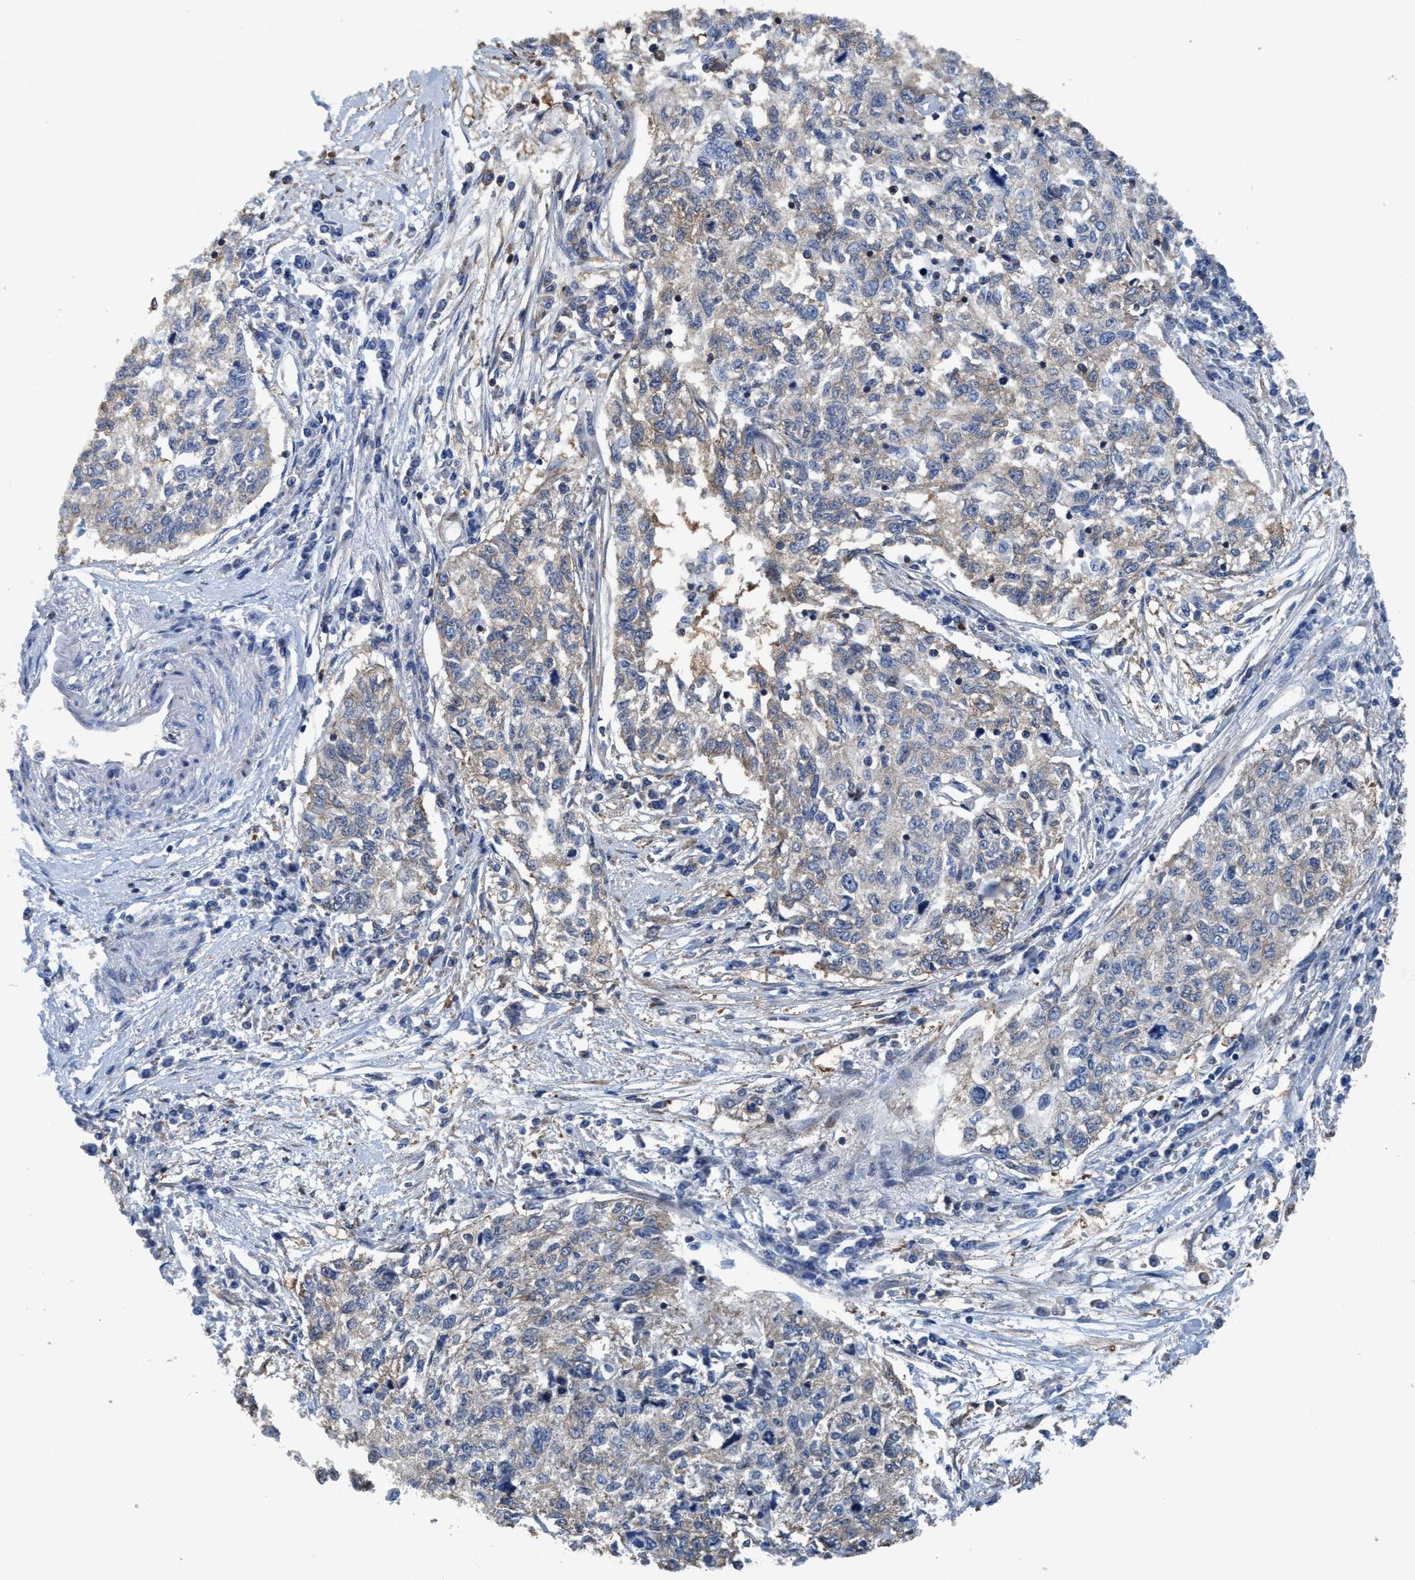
{"staining": {"intensity": "negative", "quantity": "none", "location": "none"}, "tissue": "cervical cancer", "cell_type": "Tumor cells", "image_type": "cancer", "snomed": [{"axis": "morphology", "description": "Squamous cell carcinoma, NOS"}, {"axis": "topography", "description": "Cervix"}], "caption": "Tumor cells are negative for brown protein staining in cervical cancer (squamous cell carcinoma).", "gene": "NMT1", "patient": {"sex": "female", "age": 57}}